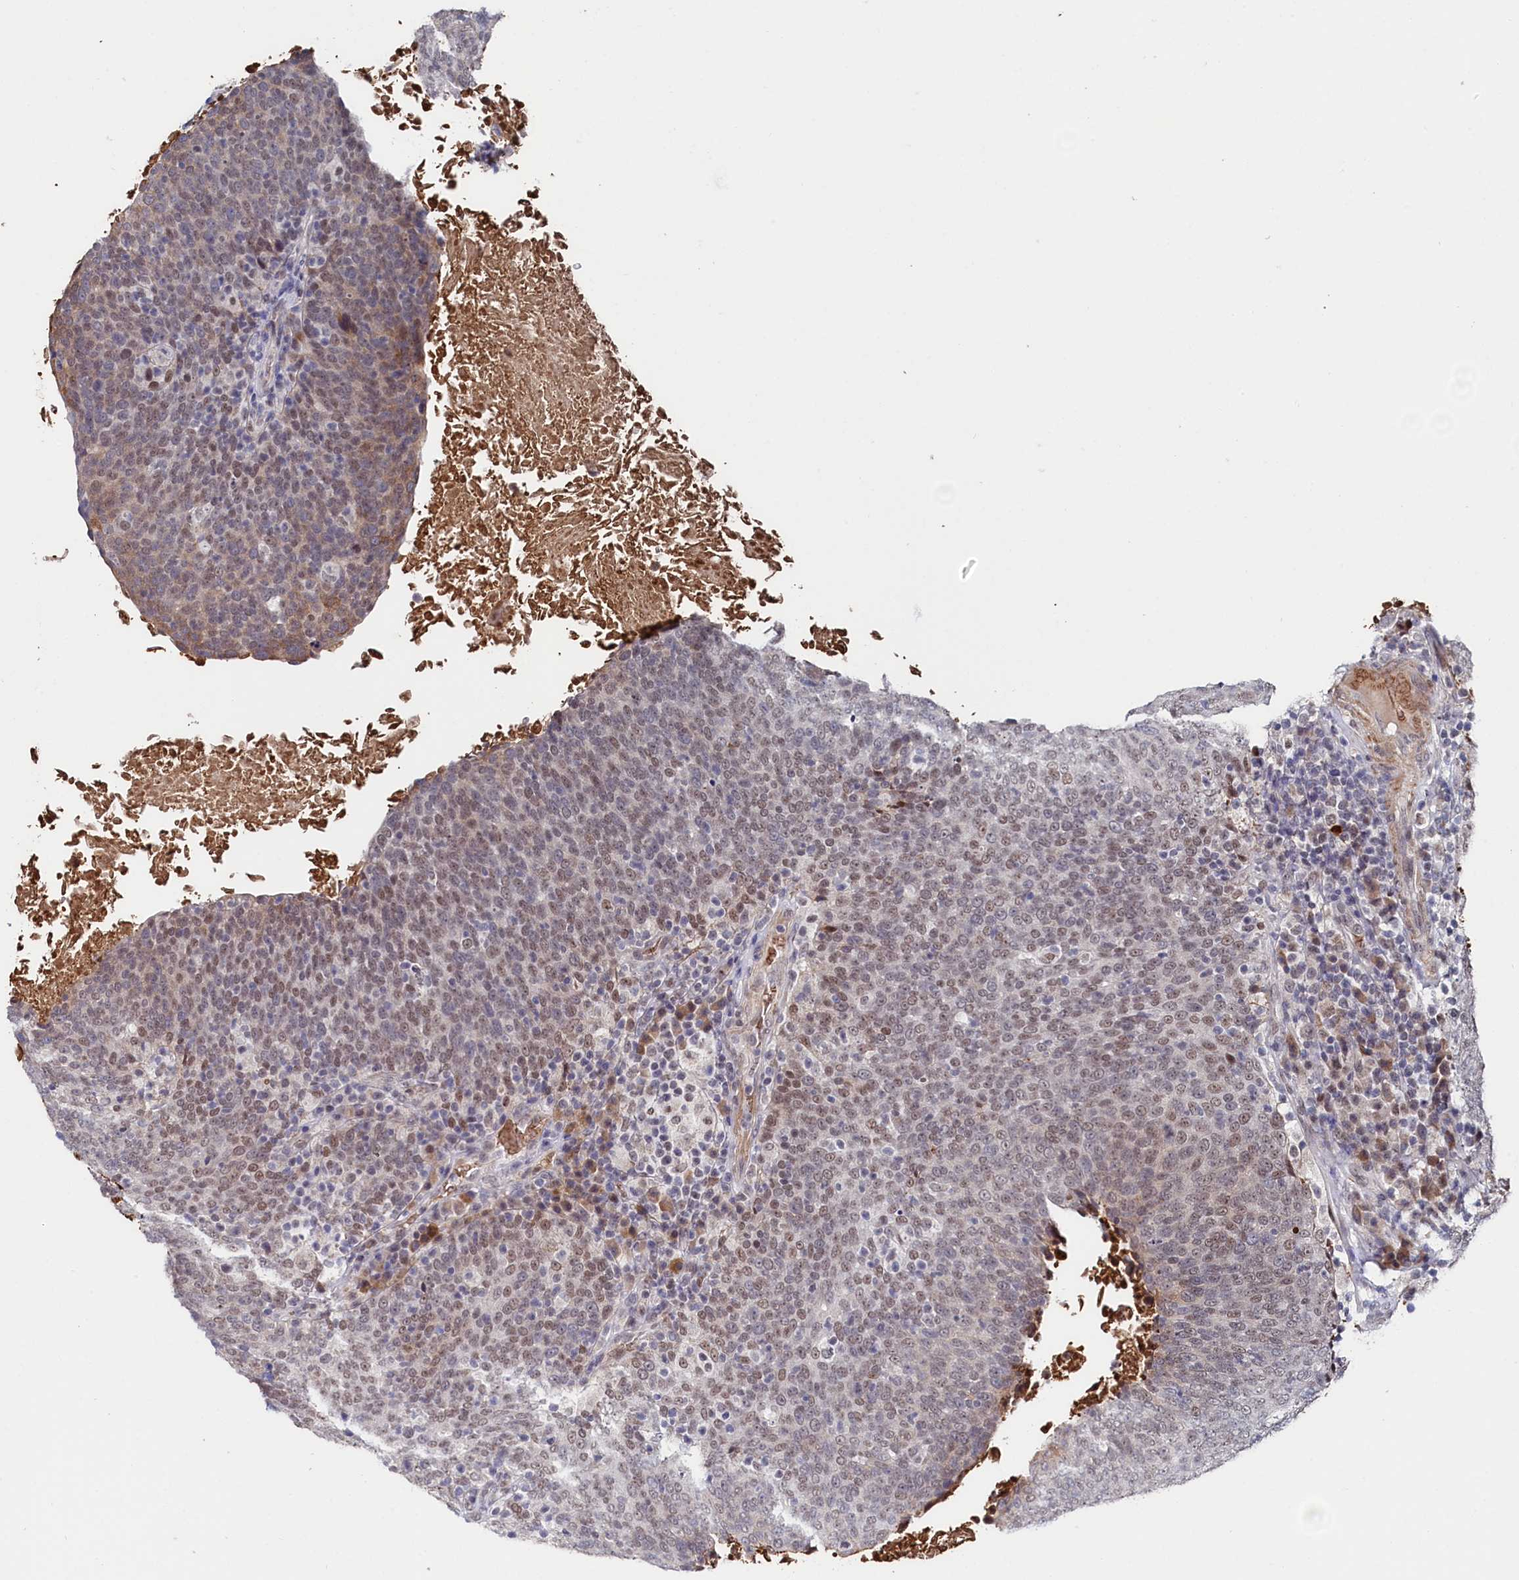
{"staining": {"intensity": "weak", "quantity": "25%-75%", "location": "nuclear"}, "tissue": "head and neck cancer", "cell_type": "Tumor cells", "image_type": "cancer", "snomed": [{"axis": "morphology", "description": "Squamous cell carcinoma, NOS"}, {"axis": "morphology", "description": "Squamous cell carcinoma, metastatic, NOS"}, {"axis": "topography", "description": "Lymph node"}, {"axis": "topography", "description": "Head-Neck"}], "caption": "Immunohistochemistry (DAB (3,3'-diaminobenzidine)) staining of human head and neck squamous cell carcinoma displays weak nuclear protein positivity in about 25%-75% of tumor cells.", "gene": "TIGD4", "patient": {"sex": "male", "age": 62}}